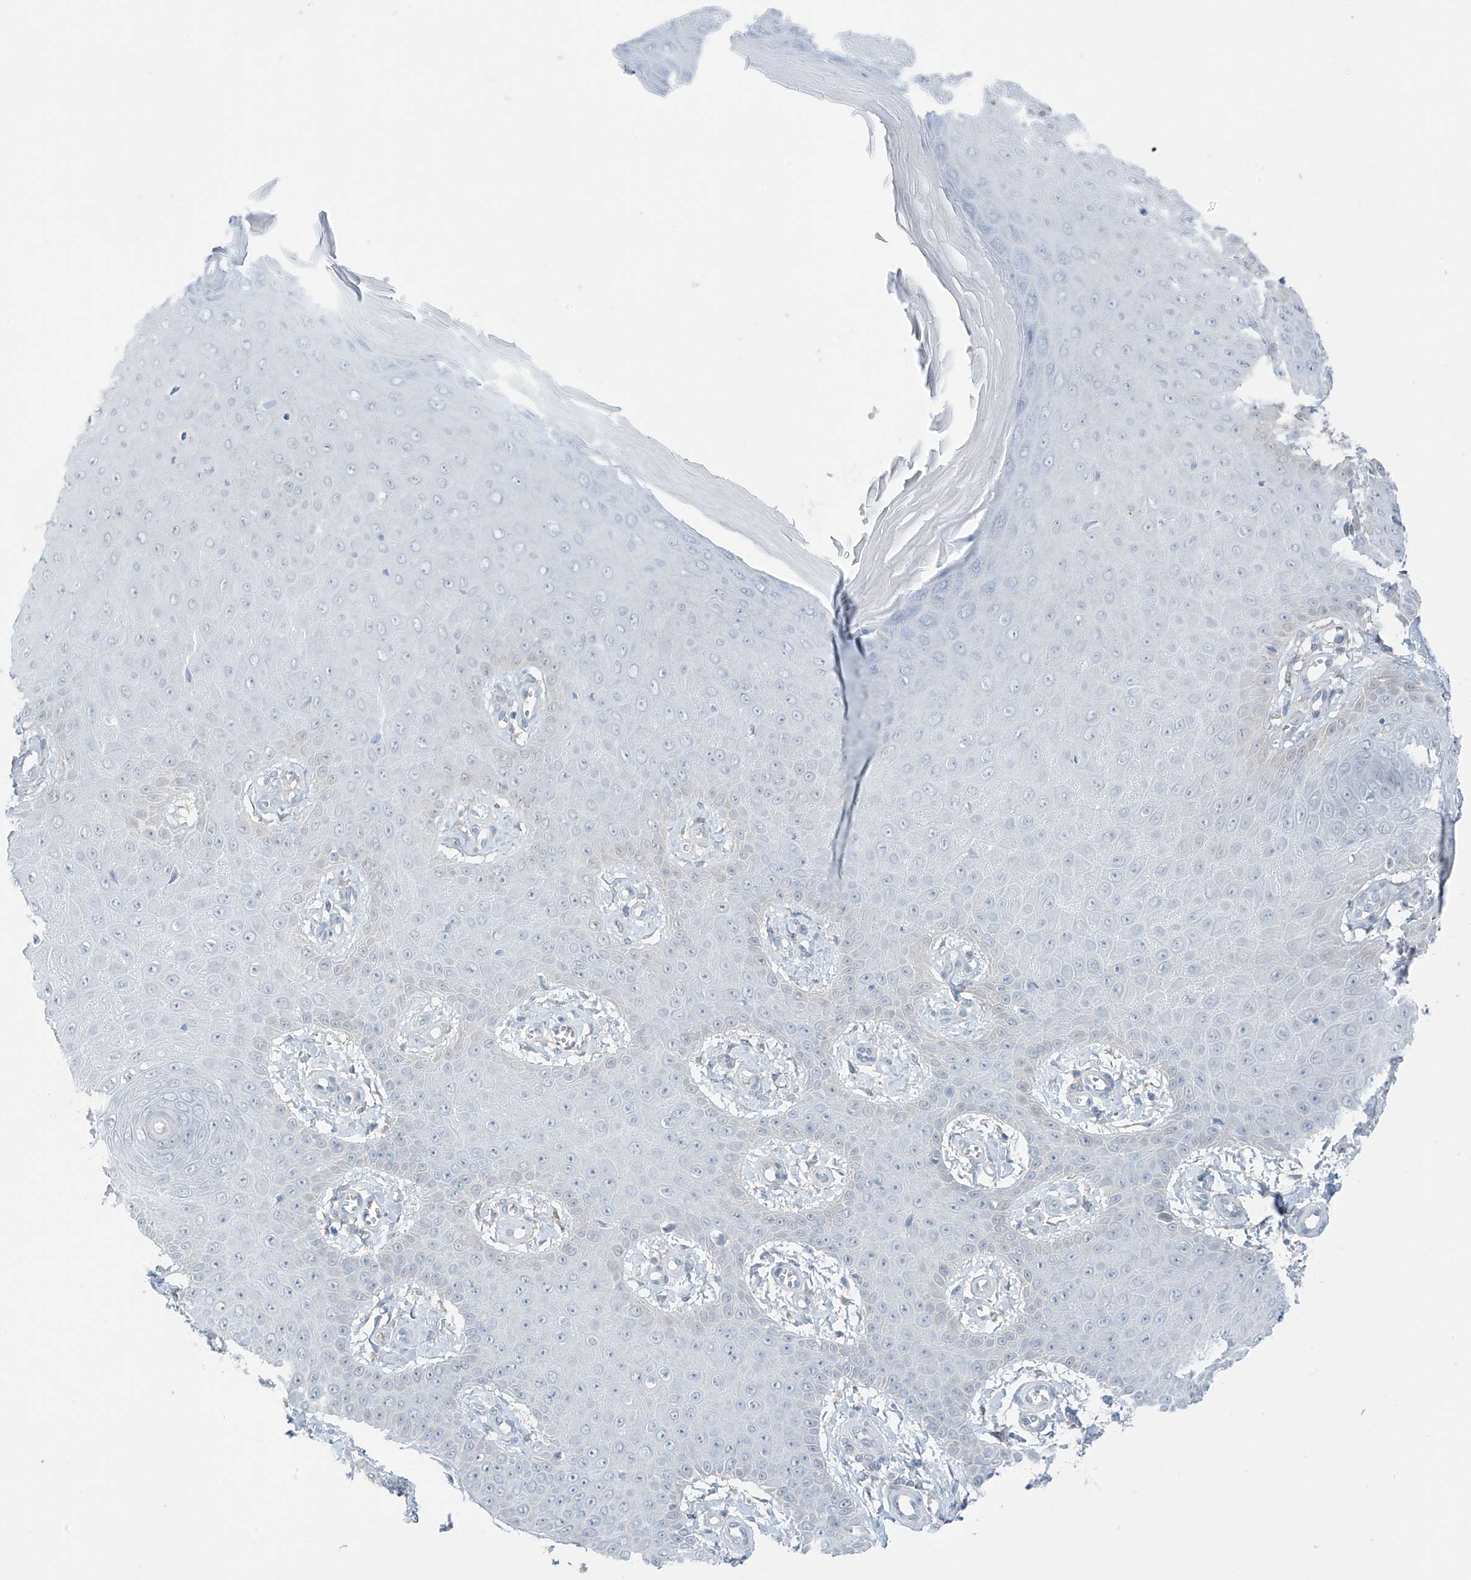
{"staining": {"intensity": "negative", "quantity": "none", "location": "none"}, "tissue": "skin cancer", "cell_type": "Tumor cells", "image_type": "cancer", "snomed": [{"axis": "morphology", "description": "Squamous cell carcinoma, NOS"}, {"axis": "topography", "description": "Skin"}], "caption": "Immunohistochemistry of human skin cancer exhibits no expression in tumor cells. (DAB immunohistochemistry with hematoxylin counter stain).", "gene": "ZNF793", "patient": {"sex": "male", "age": 74}}